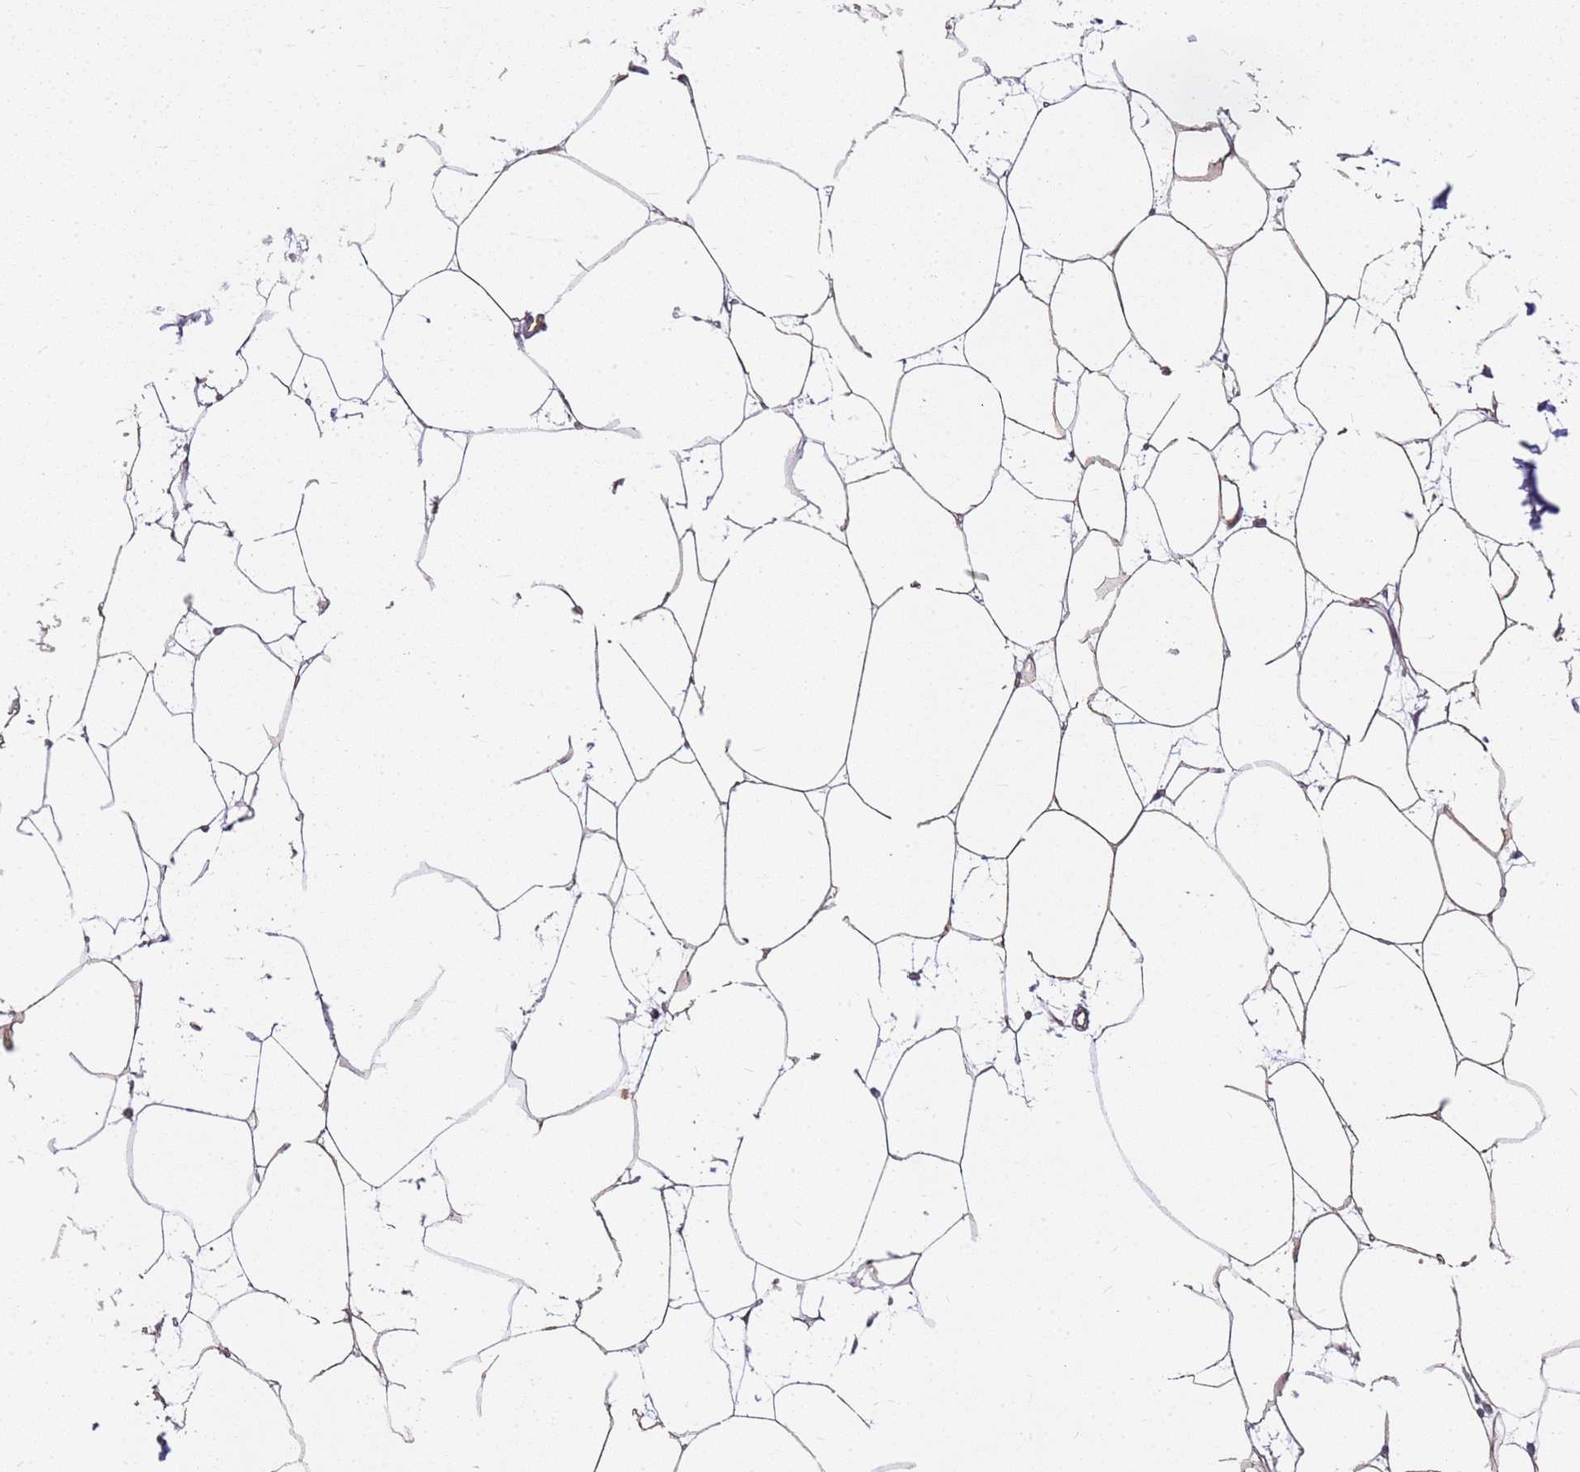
{"staining": {"intensity": "negative", "quantity": "none", "location": "none"}, "tissue": "adipose tissue", "cell_type": "Adipocytes", "image_type": "normal", "snomed": [{"axis": "morphology", "description": "Normal tissue, NOS"}, {"axis": "topography", "description": "Adipose tissue"}], "caption": "Unremarkable adipose tissue was stained to show a protein in brown. There is no significant staining in adipocytes. (DAB immunohistochemistry (IHC) visualized using brightfield microscopy, high magnification).", "gene": "YWHAE", "patient": {"sex": "female", "age": 37}}